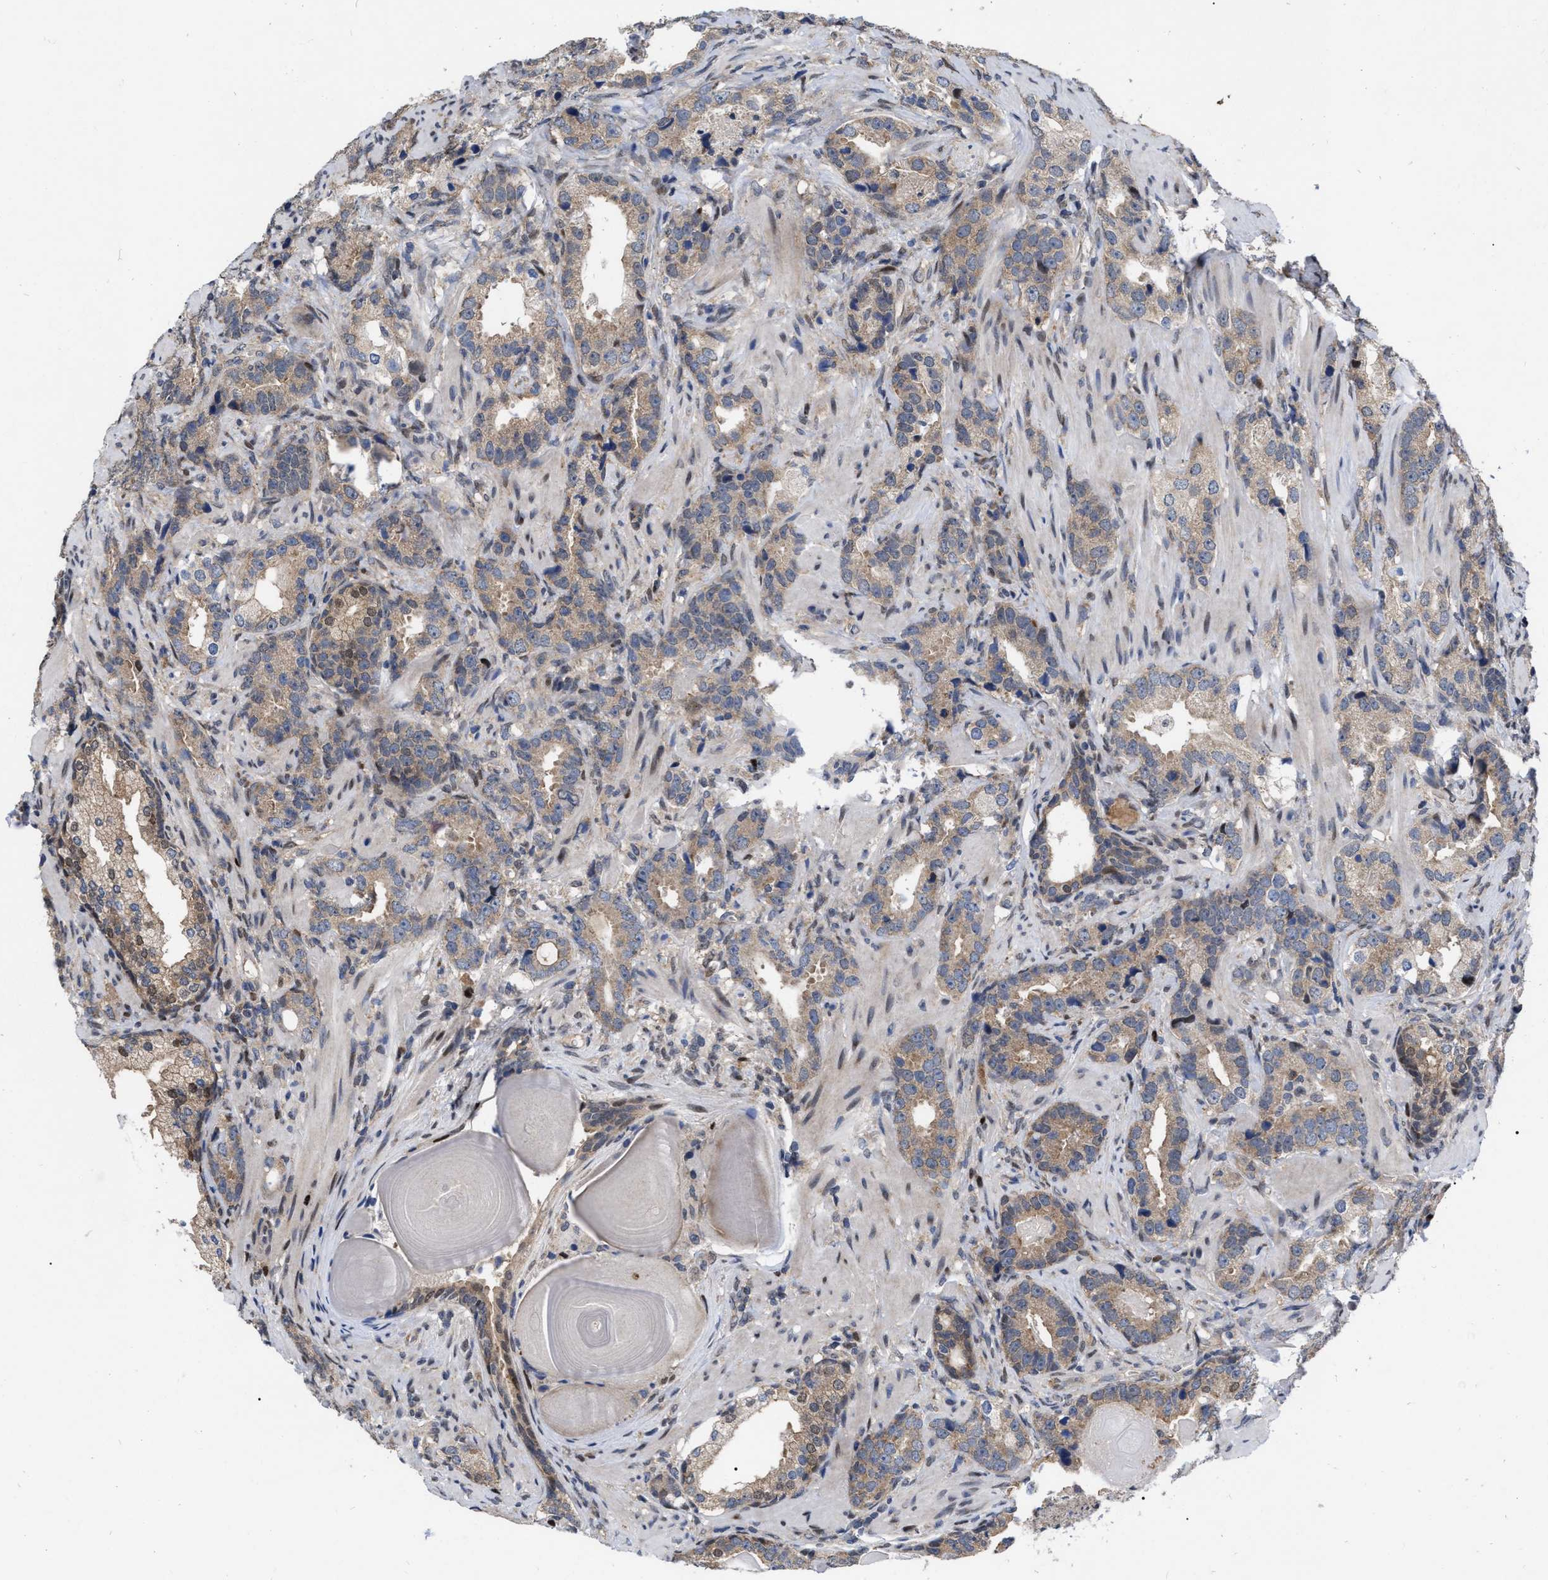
{"staining": {"intensity": "weak", "quantity": ">75%", "location": "cytoplasmic/membranous"}, "tissue": "prostate cancer", "cell_type": "Tumor cells", "image_type": "cancer", "snomed": [{"axis": "morphology", "description": "Adenocarcinoma, High grade"}, {"axis": "topography", "description": "Prostate"}], "caption": "A low amount of weak cytoplasmic/membranous staining is appreciated in approximately >75% of tumor cells in high-grade adenocarcinoma (prostate) tissue.", "gene": "MDM4", "patient": {"sex": "male", "age": 63}}